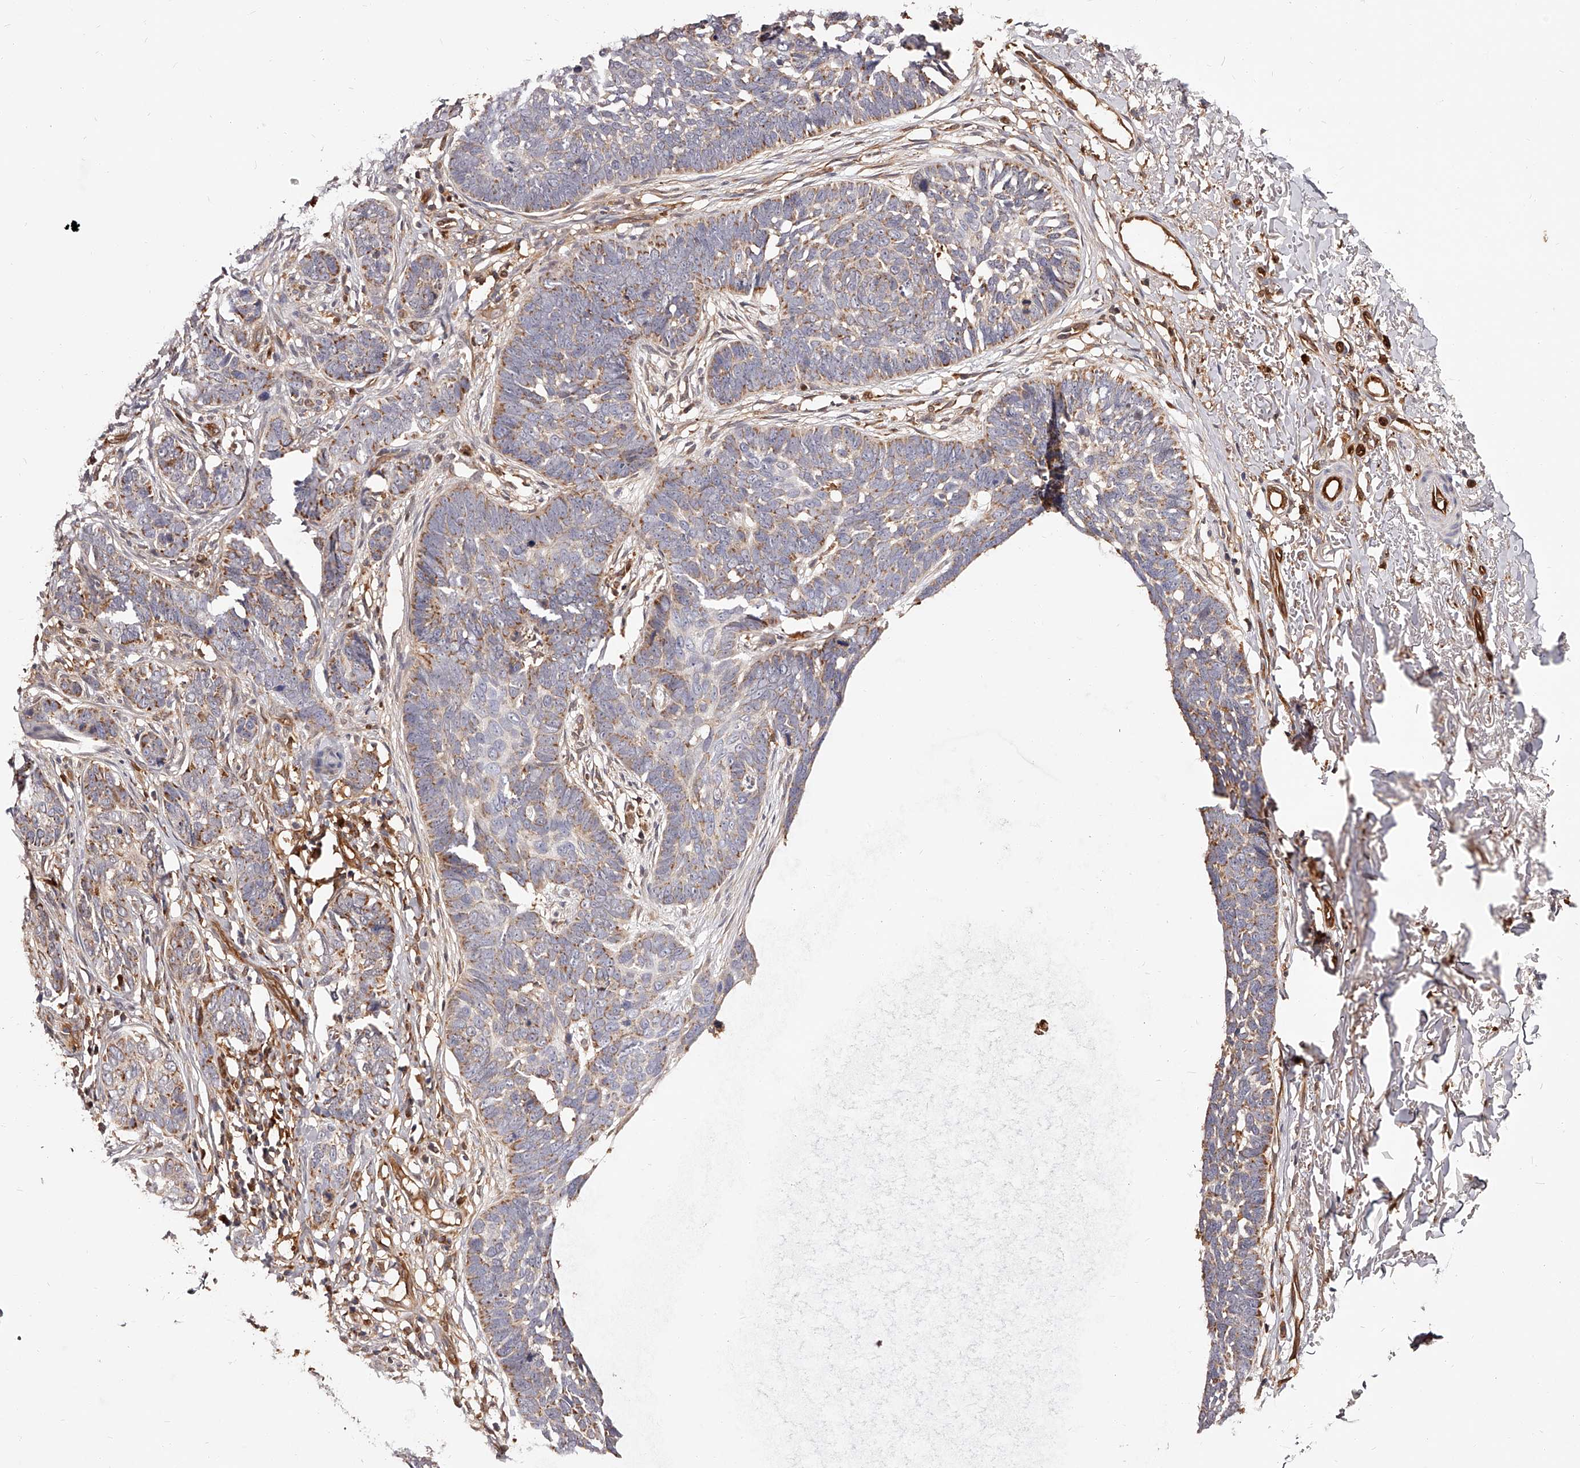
{"staining": {"intensity": "moderate", "quantity": ">75%", "location": "cytoplasmic/membranous"}, "tissue": "skin cancer", "cell_type": "Tumor cells", "image_type": "cancer", "snomed": [{"axis": "morphology", "description": "Normal tissue, NOS"}, {"axis": "morphology", "description": "Basal cell carcinoma"}, {"axis": "topography", "description": "Skin"}], "caption": "Moderate cytoplasmic/membranous protein positivity is present in approximately >75% of tumor cells in skin cancer.", "gene": "LAP3", "patient": {"sex": "male", "age": 77}}